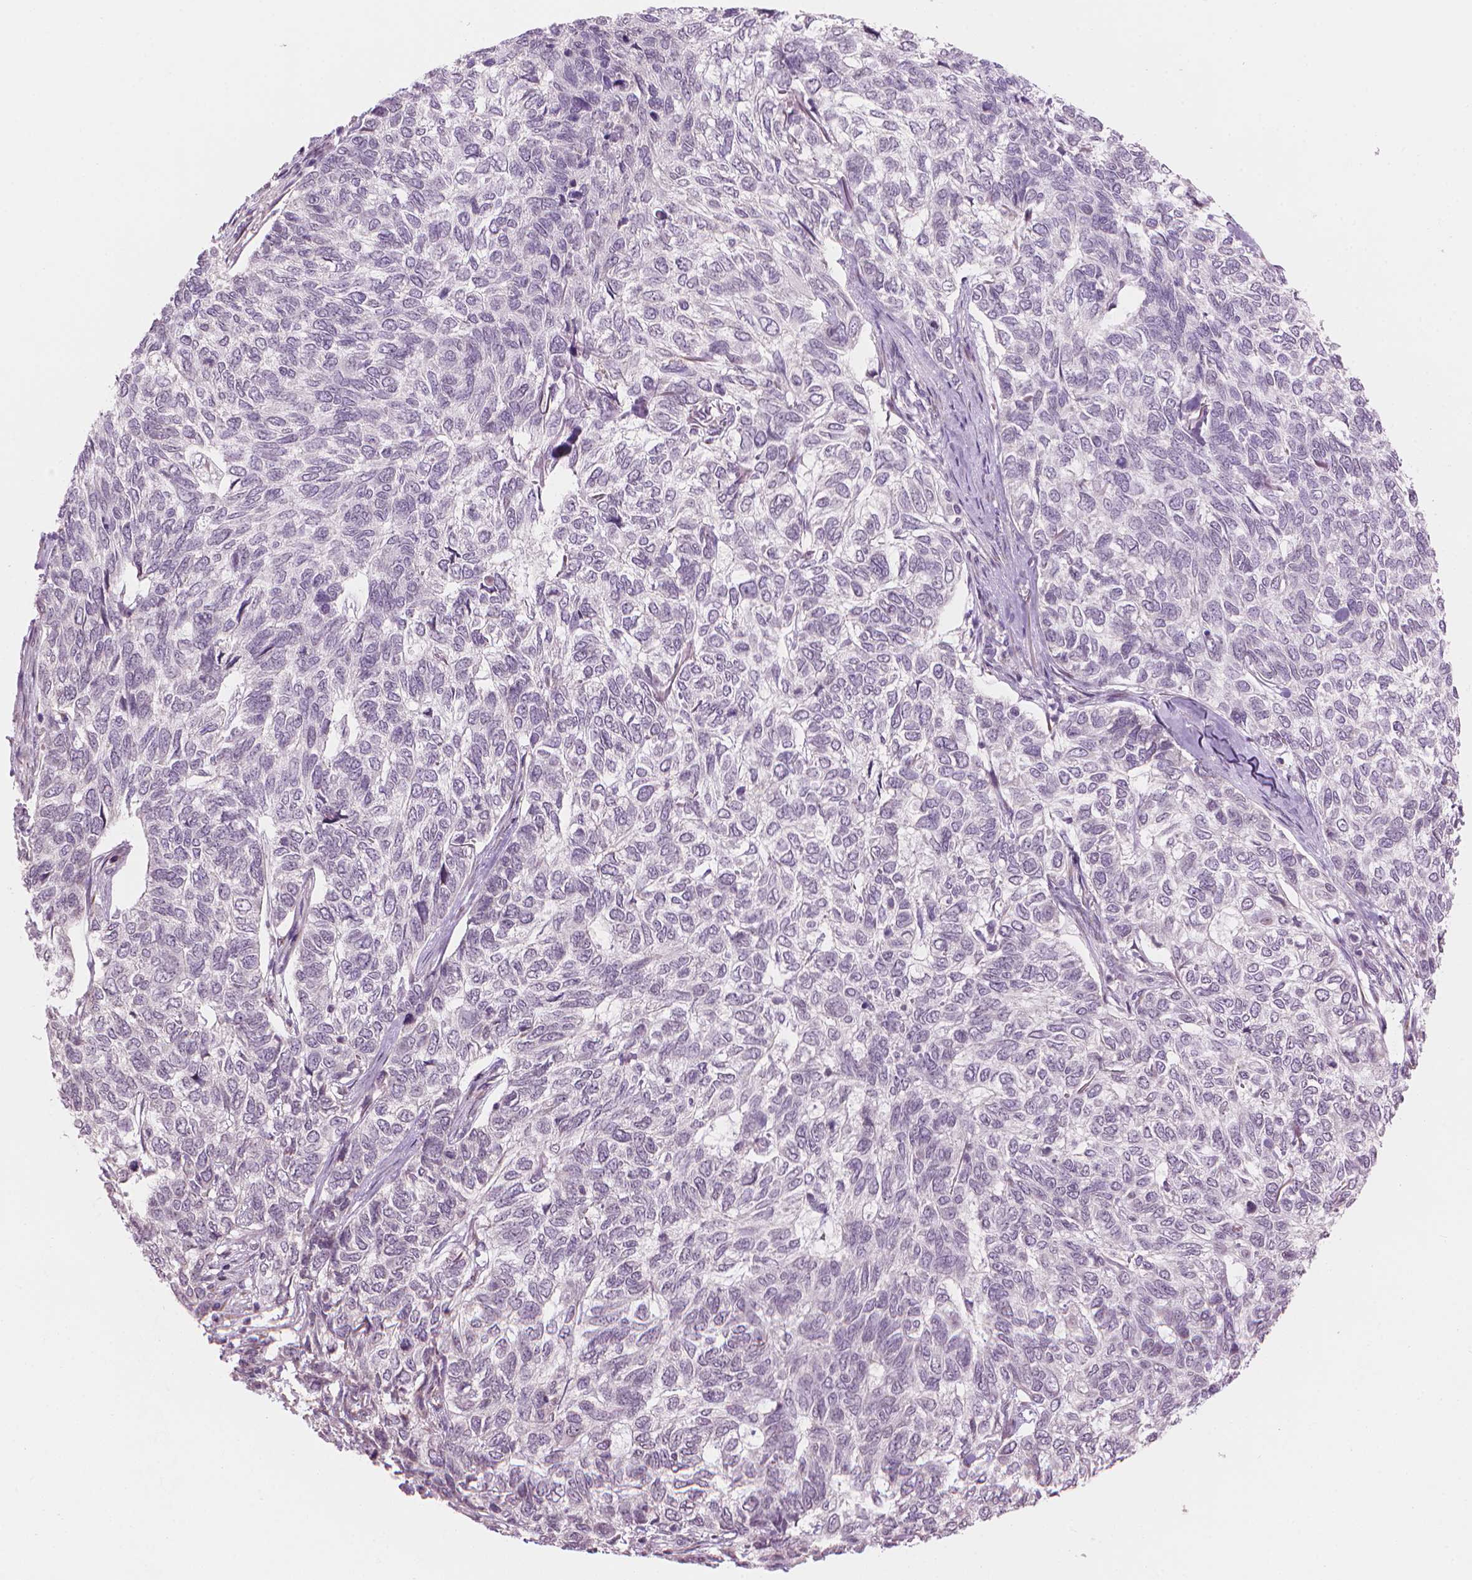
{"staining": {"intensity": "negative", "quantity": "none", "location": "none"}, "tissue": "skin cancer", "cell_type": "Tumor cells", "image_type": "cancer", "snomed": [{"axis": "morphology", "description": "Basal cell carcinoma"}, {"axis": "topography", "description": "Skin"}], "caption": "This is an immunohistochemistry (IHC) histopathology image of basal cell carcinoma (skin). There is no expression in tumor cells.", "gene": "IFFO1", "patient": {"sex": "female", "age": 65}}